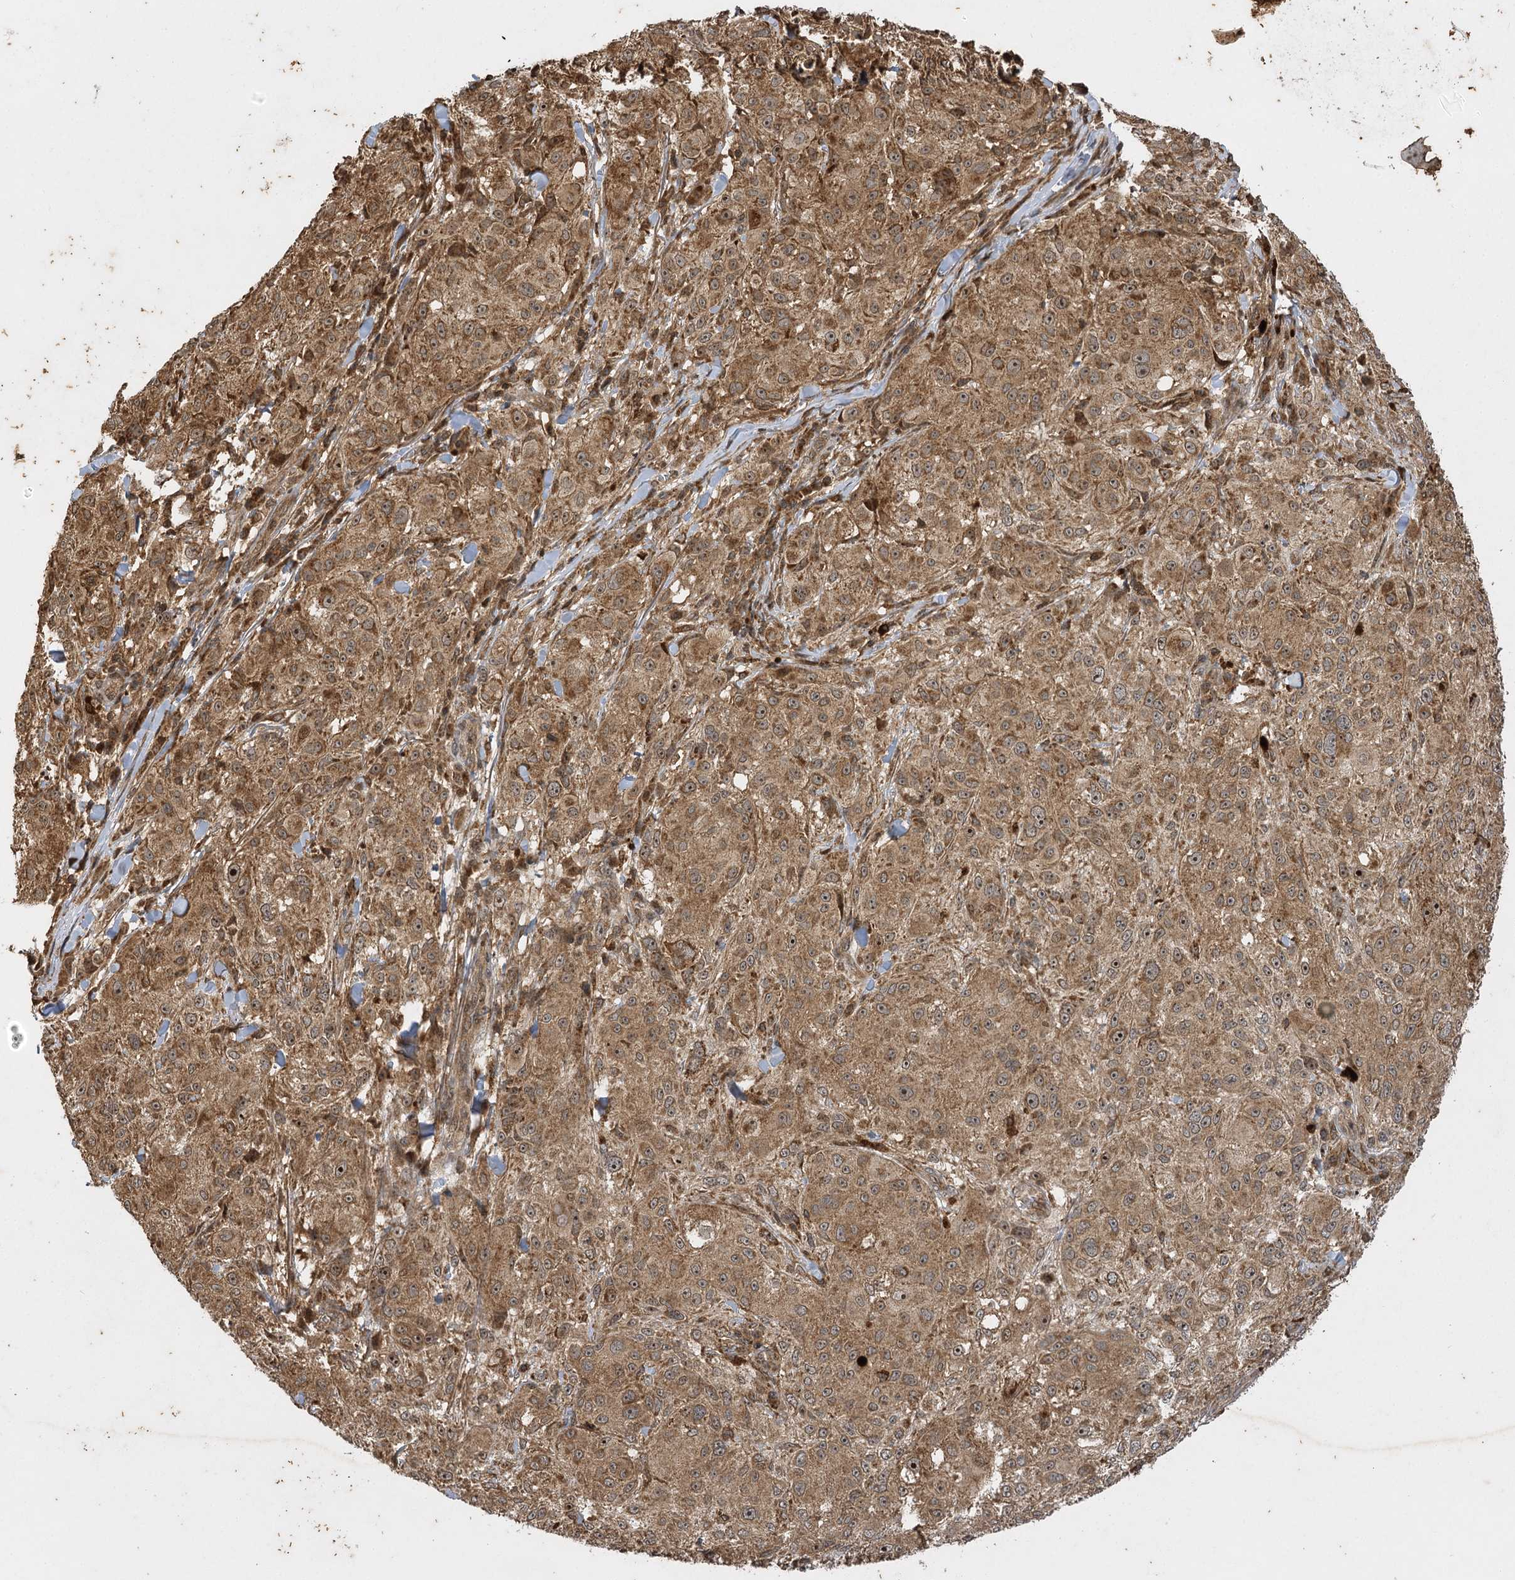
{"staining": {"intensity": "moderate", "quantity": ">75%", "location": "cytoplasmic/membranous,nuclear"}, "tissue": "melanoma", "cell_type": "Tumor cells", "image_type": "cancer", "snomed": [{"axis": "morphology", "description": "Necrosis, NOS"}, {"axis": "morphology", "description": "Malignant melanoma, NOS"}, {"axis": "topography", "description": "Skin"}], "caption": "Approximately >75% of tumor cells in human melanoma display moderate cytoplasmic/membranous and nuclear protein positivity as visualized by brown immunohistochemical staining.", "gene": "IL11RA", "patient": {"sex": "female", "age": 87}}